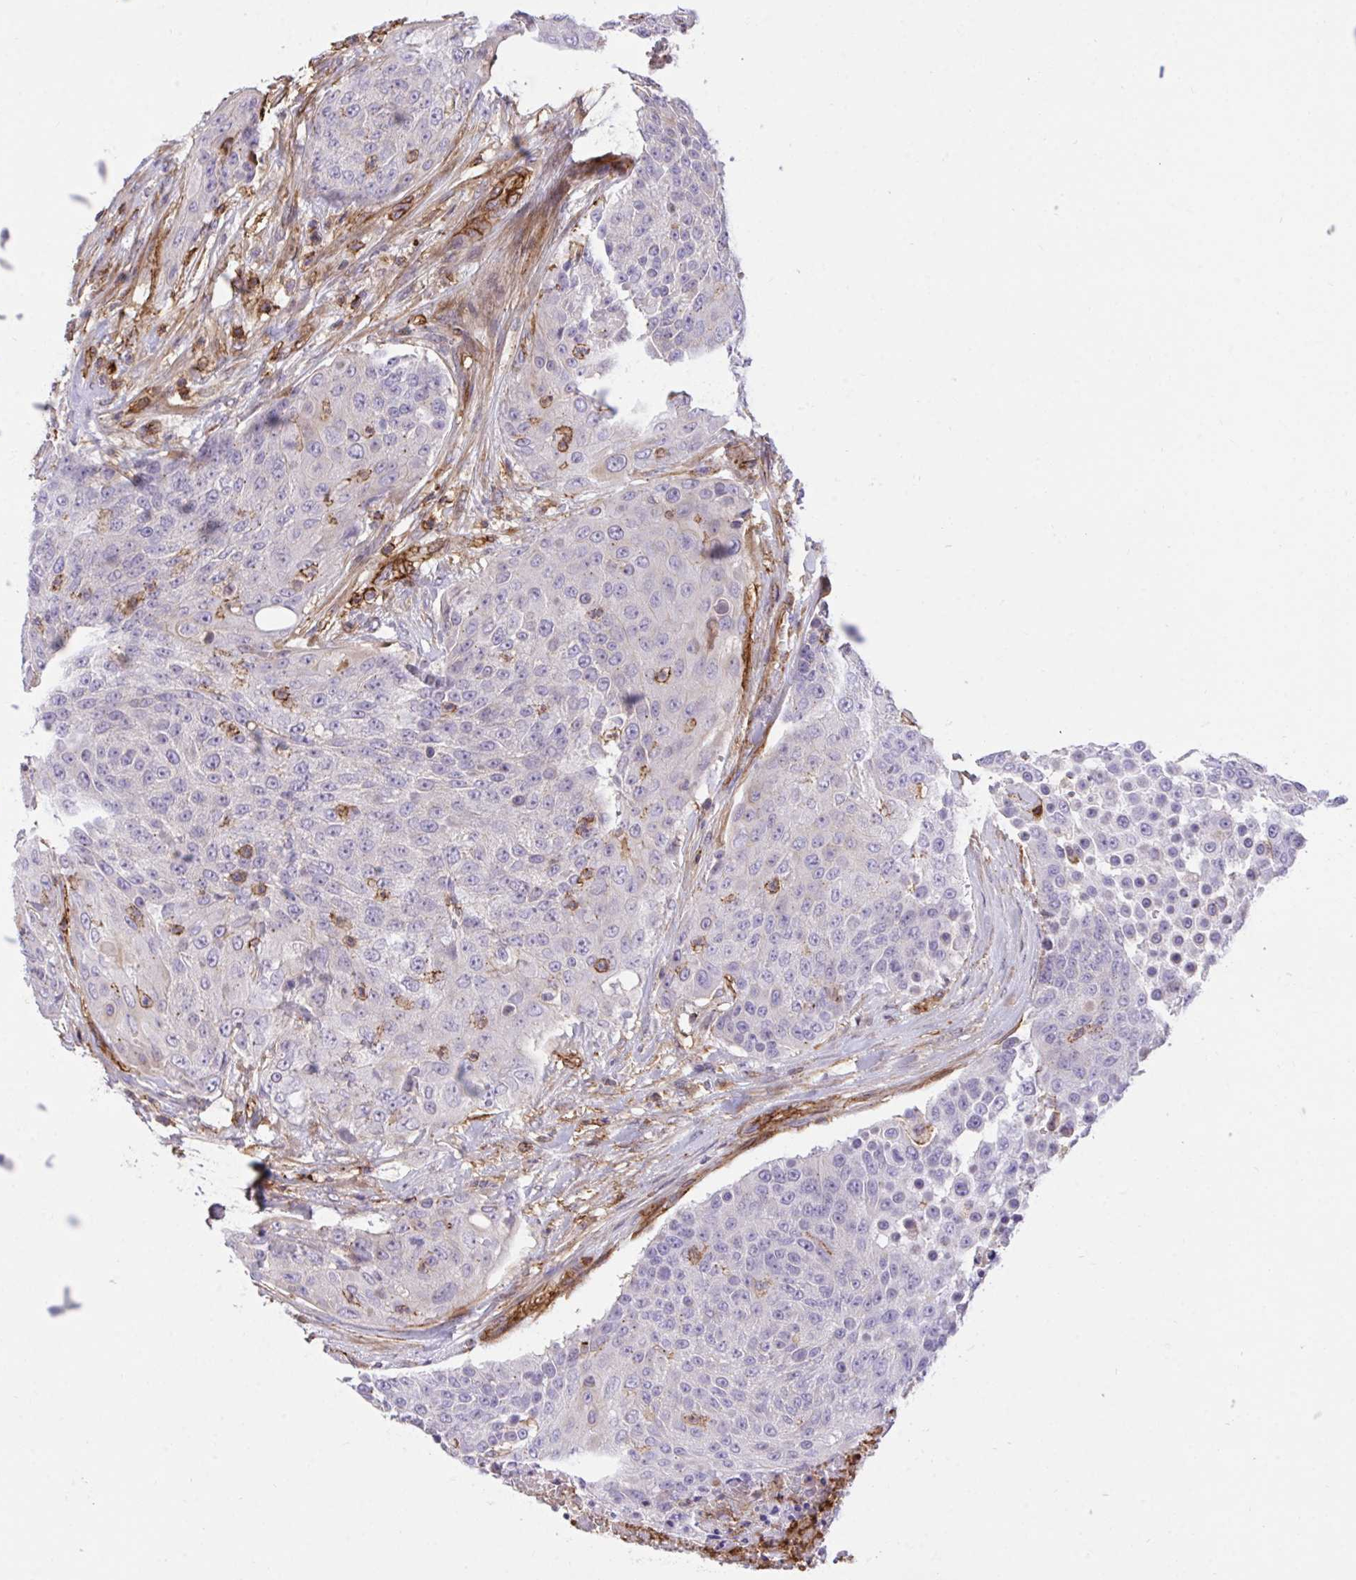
{"staining": {"intensity": "negative", "quantity": "none", "location": "none"}, "tissue": "urothelial cancer", "cell_type": "Tumor cells", "image_type": "cancer", "snomed": [{"axis": "morphology", "description": "Urothelial carcinoma, High grade"}, {"axis": "topography", "description": "Urinary bladder"}], "caption": "Immunohistochemistry (IHC) of human urothelial cancer exhibits no staining in tumor cells.", "gene": "ERI1", "patient": {"sex": "female", "age": 63}}